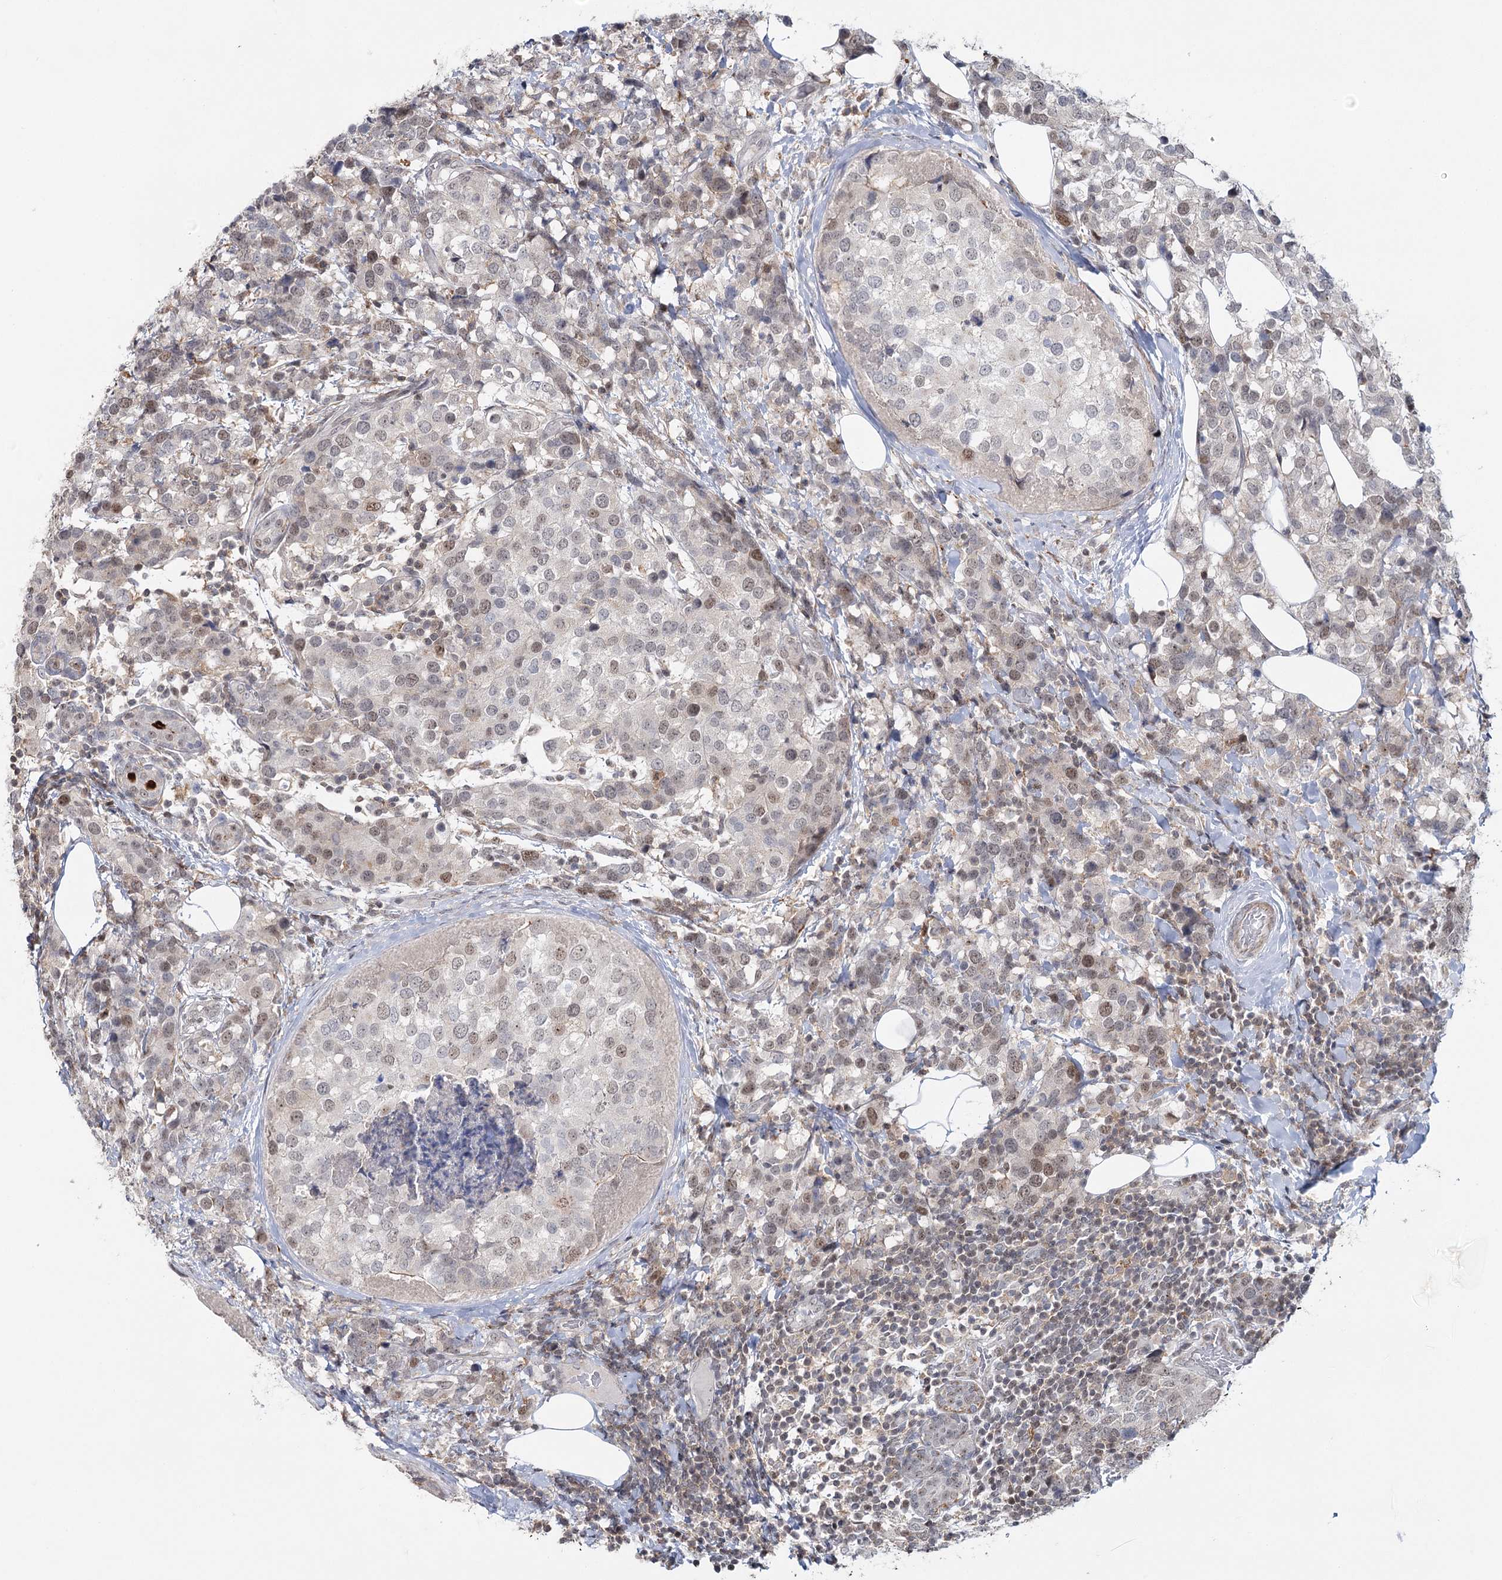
{"staining": {"intensity": "weak", "quantity": "25%-75%", "location": "nuclear"}, "tissue": "breast cancer", "cell_type": "Tumor cells", "image_type": "cancer", "snomed": [{"axis": "morphology", "description": "Lobular carcinoma"}, {"axis": "topography", "description": "Breast"}], "caption": "A high-resolution histopathology image shows immunohistochemistry (IHC) staining of breast lobular carcinoma, which reveals weak nuclear expression in approximately 25%-75% of tumor cells. (DAB IHC with brightfield microscopy, high magnification).", "gene": "ZC3H8", "patient": {"sex": "female", "age": 59}}